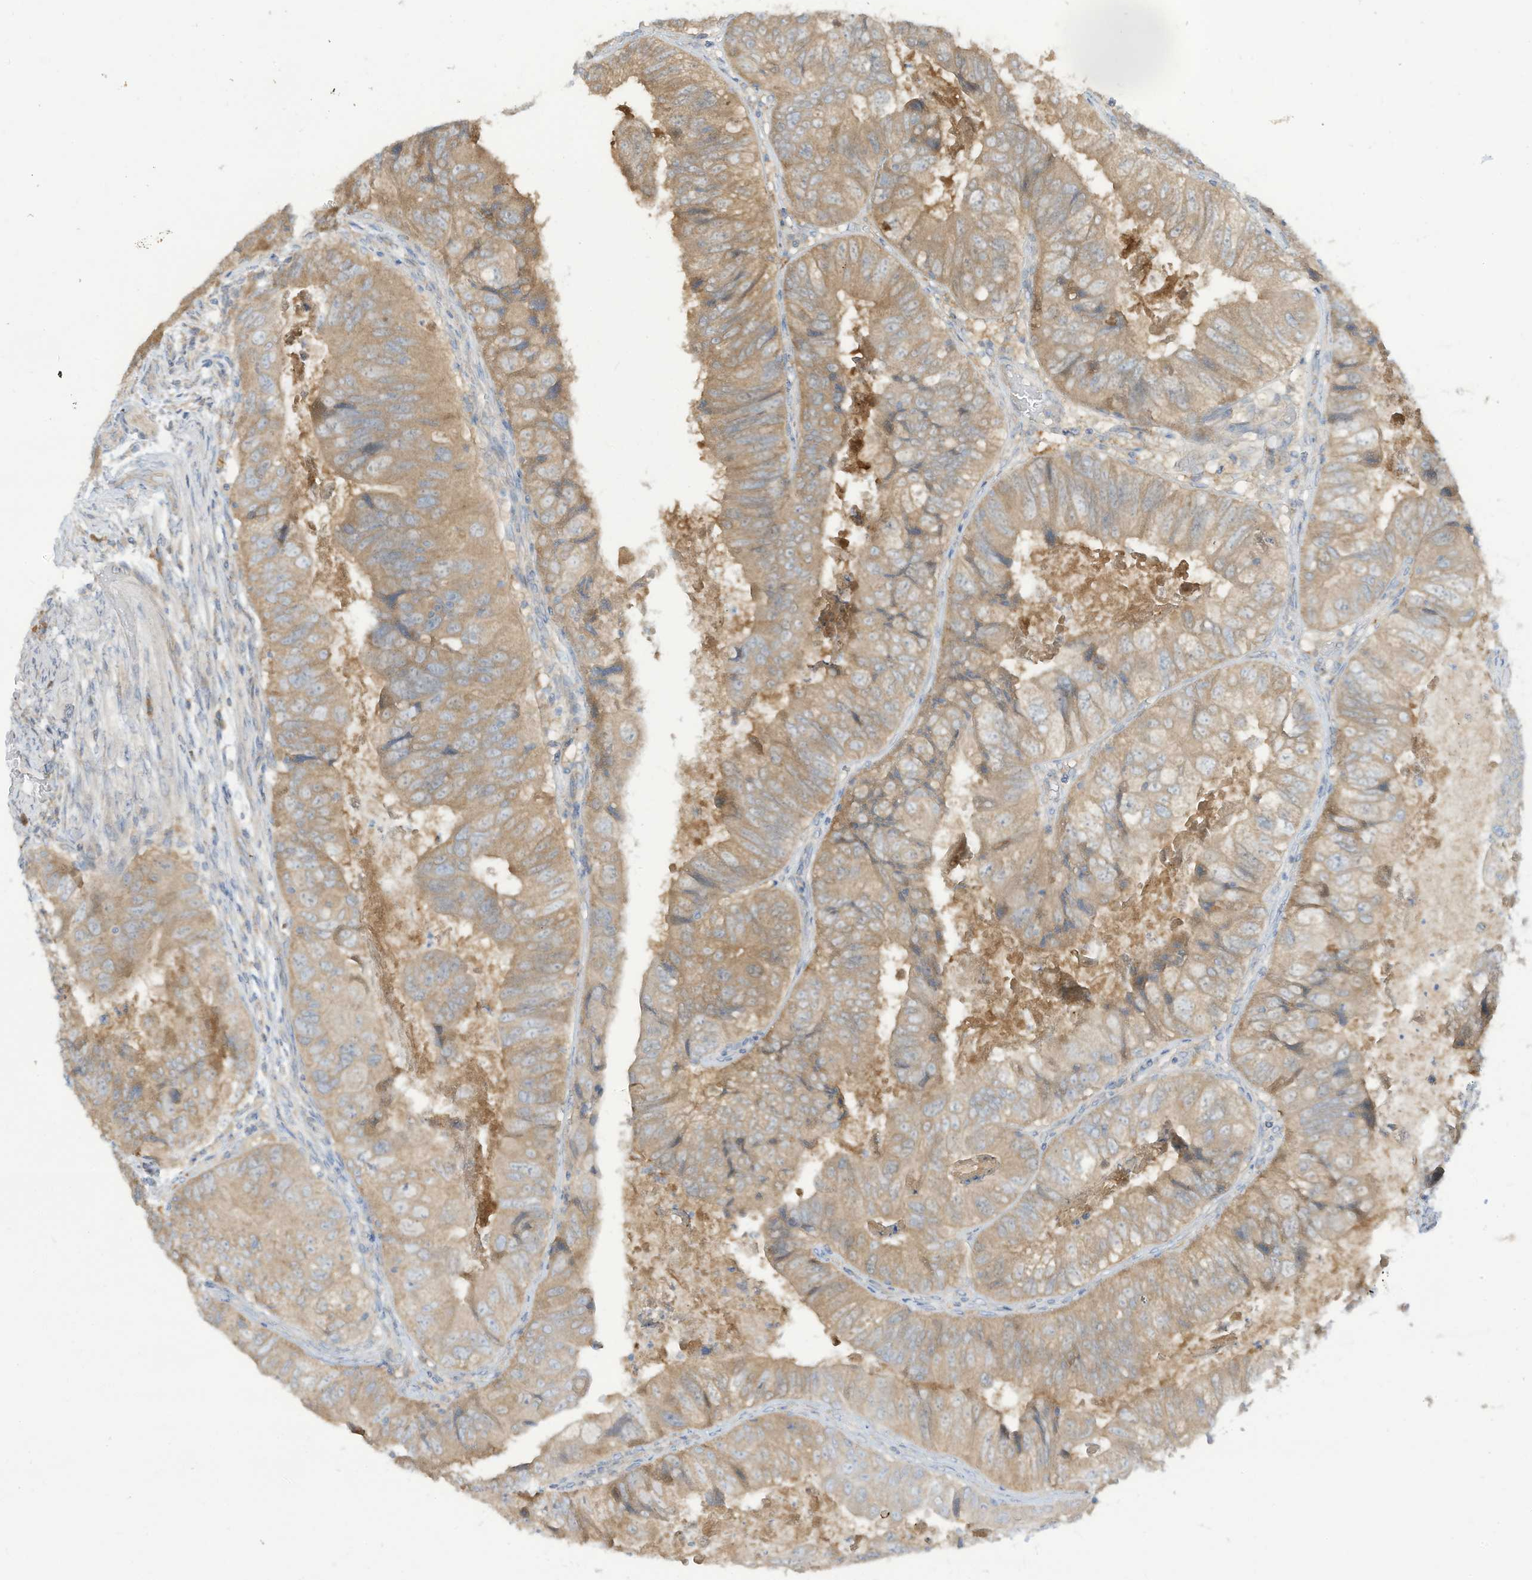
{"staining": {"intensity": "weak", "quantity": ">75%", "location": "cytoplasmic/membranous"}, "tissue": "colorectal cancer", "cell_type": "Tumor cells", "image_type": "cancer", "snomed": [{"axis": "morphology", "description": "Adenocarcinoma, NOS"}, {"axis": "topography", "description": "Rectum"}], "caption": "Immunohistochemistry of human adenocarcinoma (colorectal) displays low levels of weak cytoplasmic/membranous positivity in about >75% of tumor cells.", "gene": "LRRN2", "patient": {"sex": "male", "age": 63}}